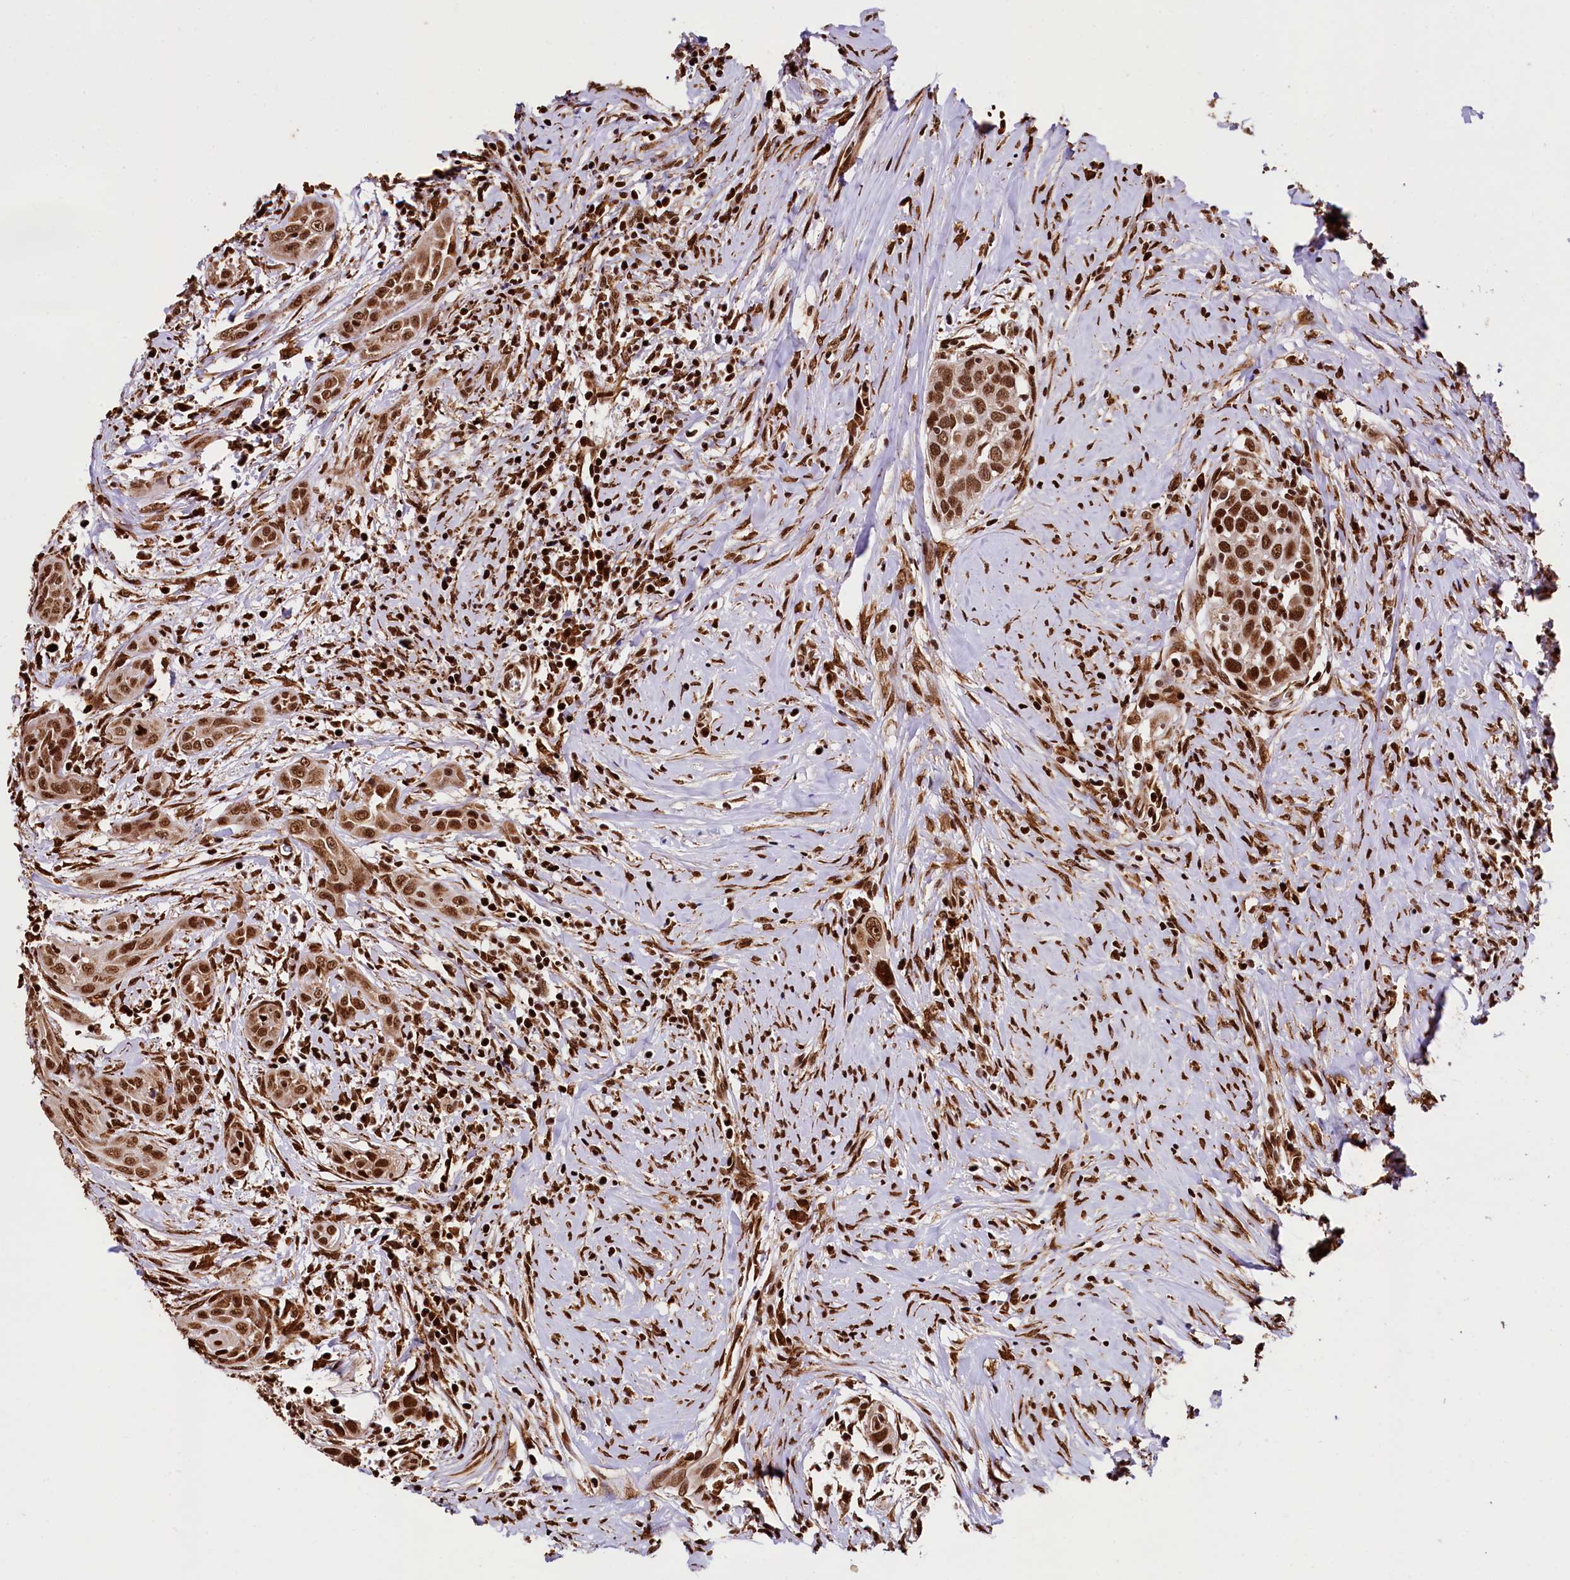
{"staining": {"intensity": "strong", "quantity": ">75%", "location": "nuclear"}, "tissue": "head and neck cancer", "cell_type": "Tumor cells", "image_type": "cancer", "snomed": [{"axis": "morphology", "description": "Squamous cell carcinoma, NOS"}, {"axis": "topography", "description": "Oral tissue"}, {"axis": "topography", "description": "Head-Neck"}], "caption": "Immunohistochemistry (IHC) image of neoplastic tissue: head and neck cancer stained using immunohistochemistry (IHC) displays high levels of strong protein expression localized specifically in the nuclear of tumor cells, appearing as a nuclear brown color.", "gene": "PDS5B", "patient": {"sex": "female", "age": 50}}